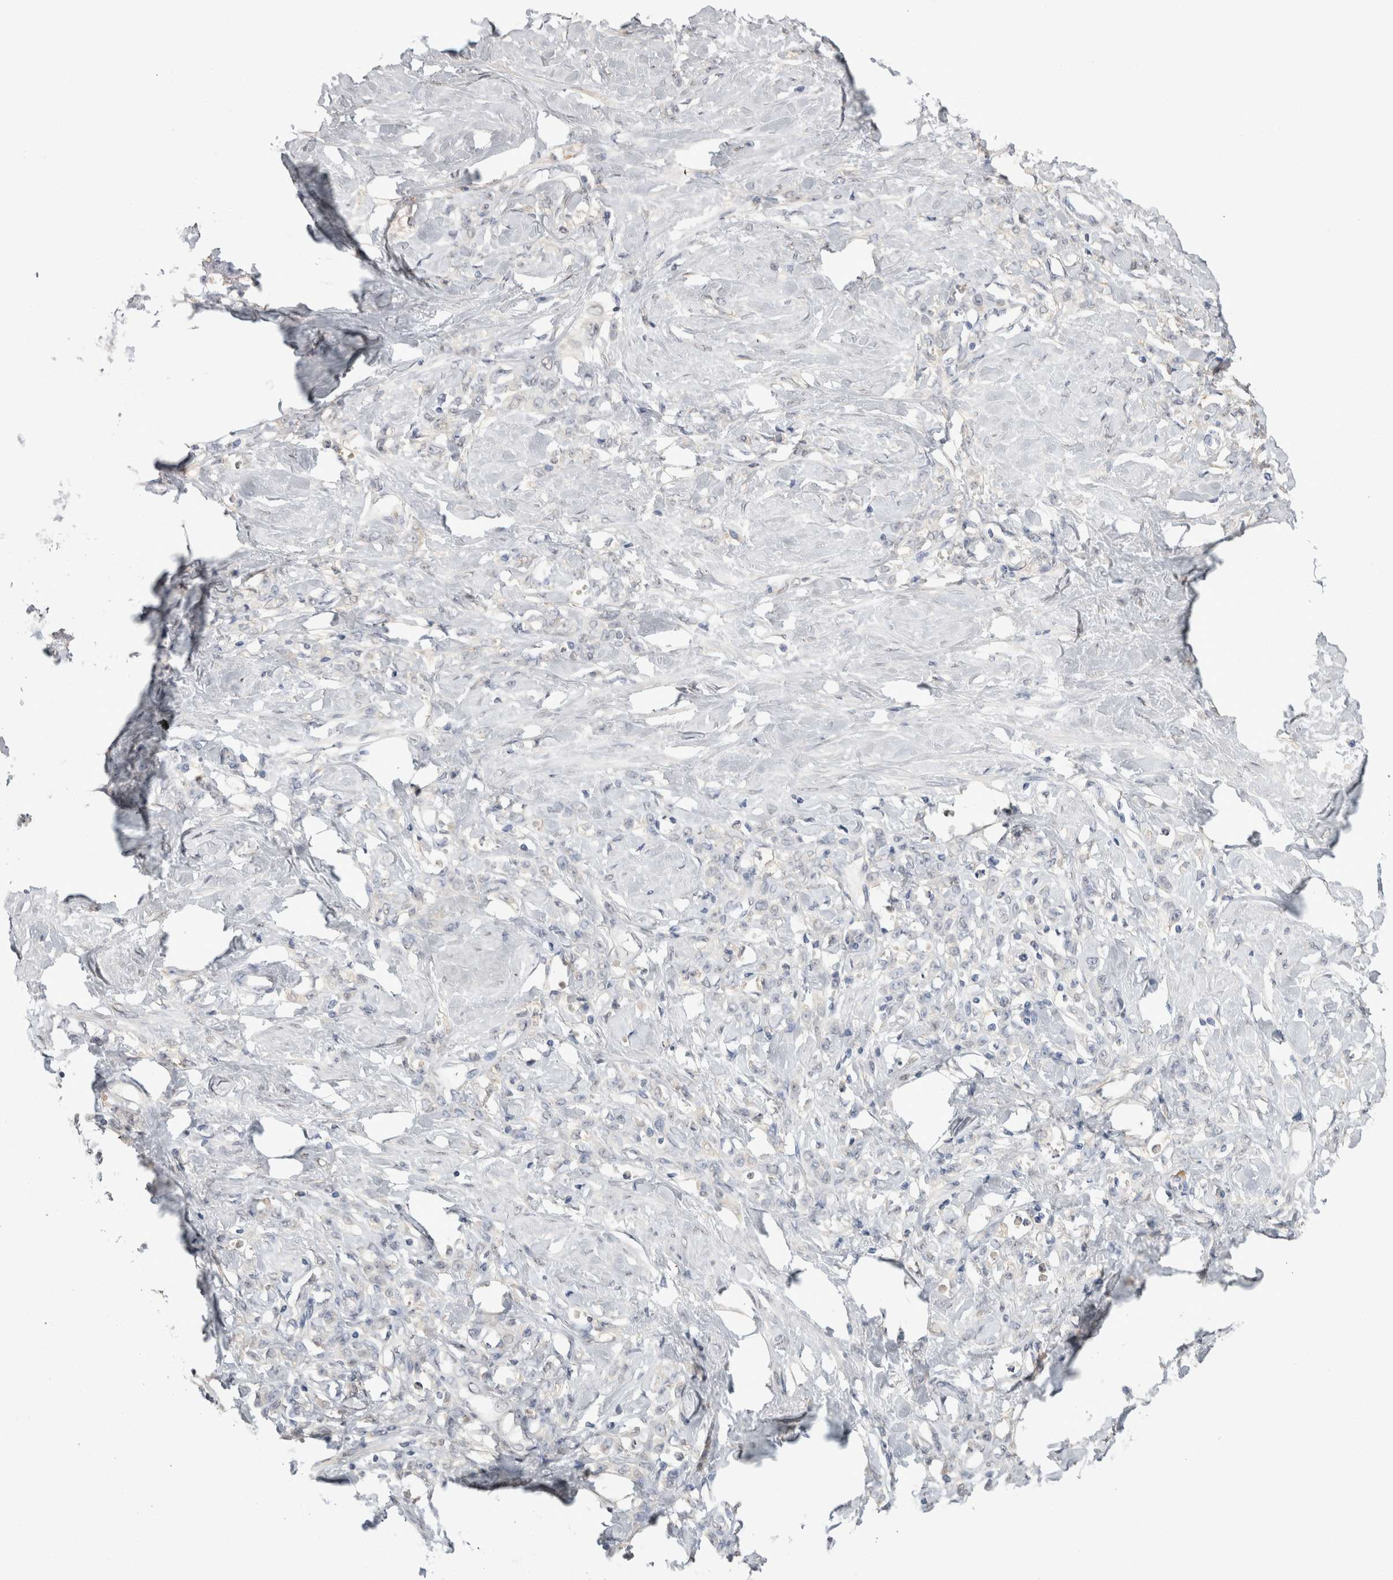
{"staining": {"intensity": "negative", "quantity": "none", "location": "none"}, "tissue": "stomach cancer", "cell_type": "Tumor cells", "image_type": "cancer", "snomed": [{"axis": "morphology", "description": "Adenocarcinoma, NOS"}, {"axis": "topography", "description": "Stomach"}], "caption": "Immunohistochemical staining of human stomach adenocarcinoma shows no significant staining in tumor cells.", "gene": "NAALADL2", "patient": {"sex": "male", "age": 82}}